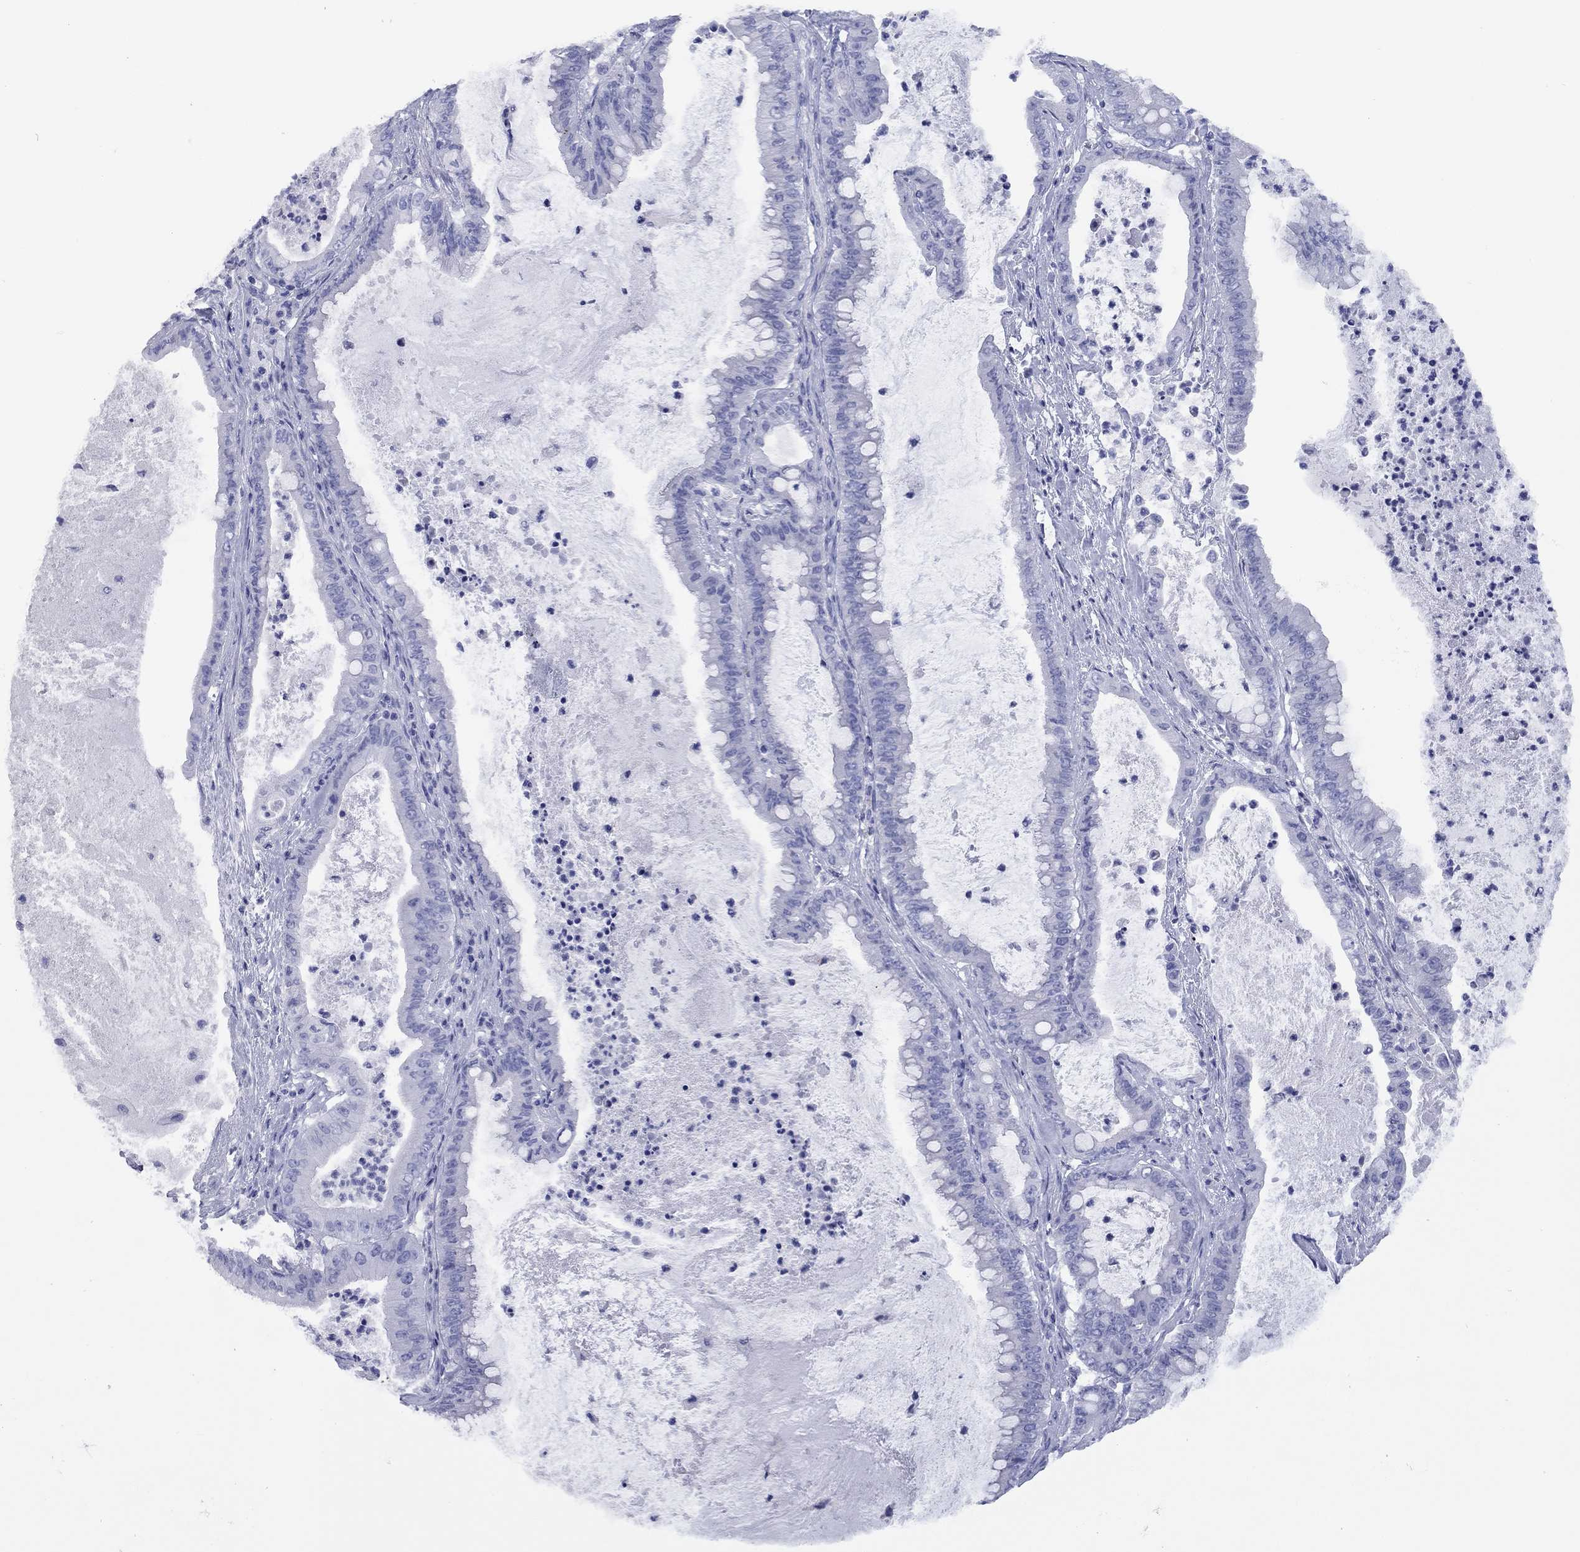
{"staining": {"intensity": "negative", "quantity": "none", "location": "none"}, "tissue": "pancreatic cancer", "cell_type": "Tumor cells", "image_type": "cancer", "snomed": [{"axis": "morphology", "description": "Adenocarcinoma, NOS"}, {"axis": "topography", "description": "Pancreas"}], "caption": "Immunohistochemical staining of pancreatic cancer demonstrates no significant positivity in tumor cells. Nuclei are stained in blue.", "gene": "CCNA1", "patient": {"sex": "male", "age": 71}}